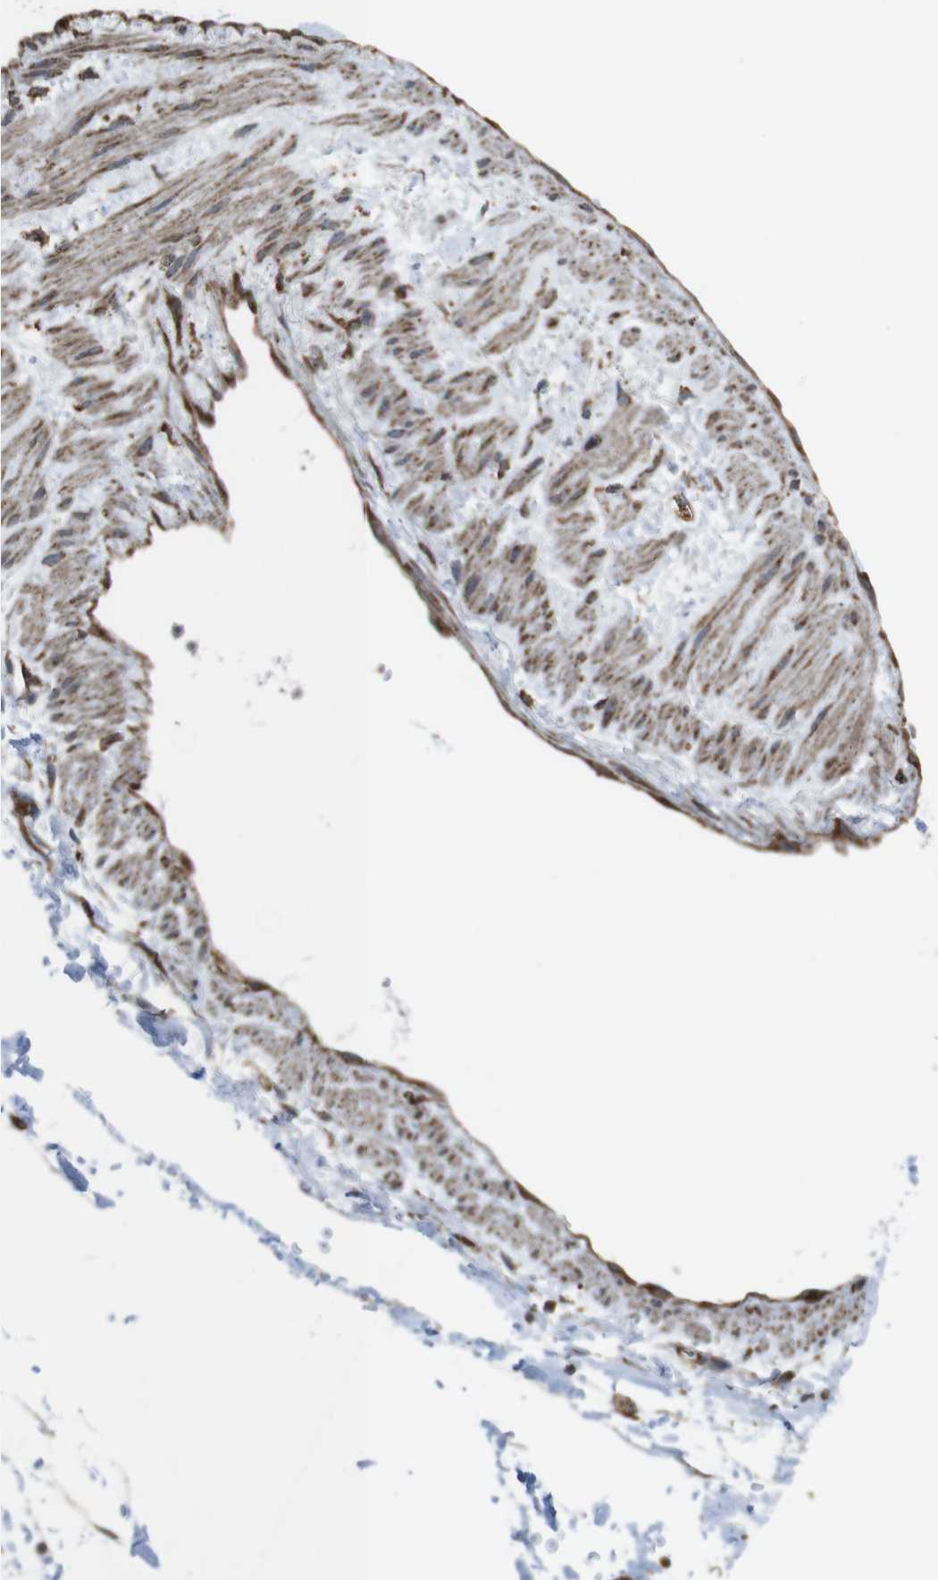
{"staining": {"intensity": "moderate", "quantity": ">75%", "location": "cytoplasmic/membranous"}, "tissue": "adipose tissue", "cell_type": "Adipocytes", "image_type": "normal", "snomed": [{"axis": "morphology", "description": "Normal tissue, NOS"}, {"axis": "topography", "description": "Soft tissue"}], "caption": "A micrograph of adipose tissue stained for a protein shows moderate cytoplasmic/membranous brown staining in adipocytes.", "gene": "GIMAP8", "patient": {"sex": "male", "age": 72}}